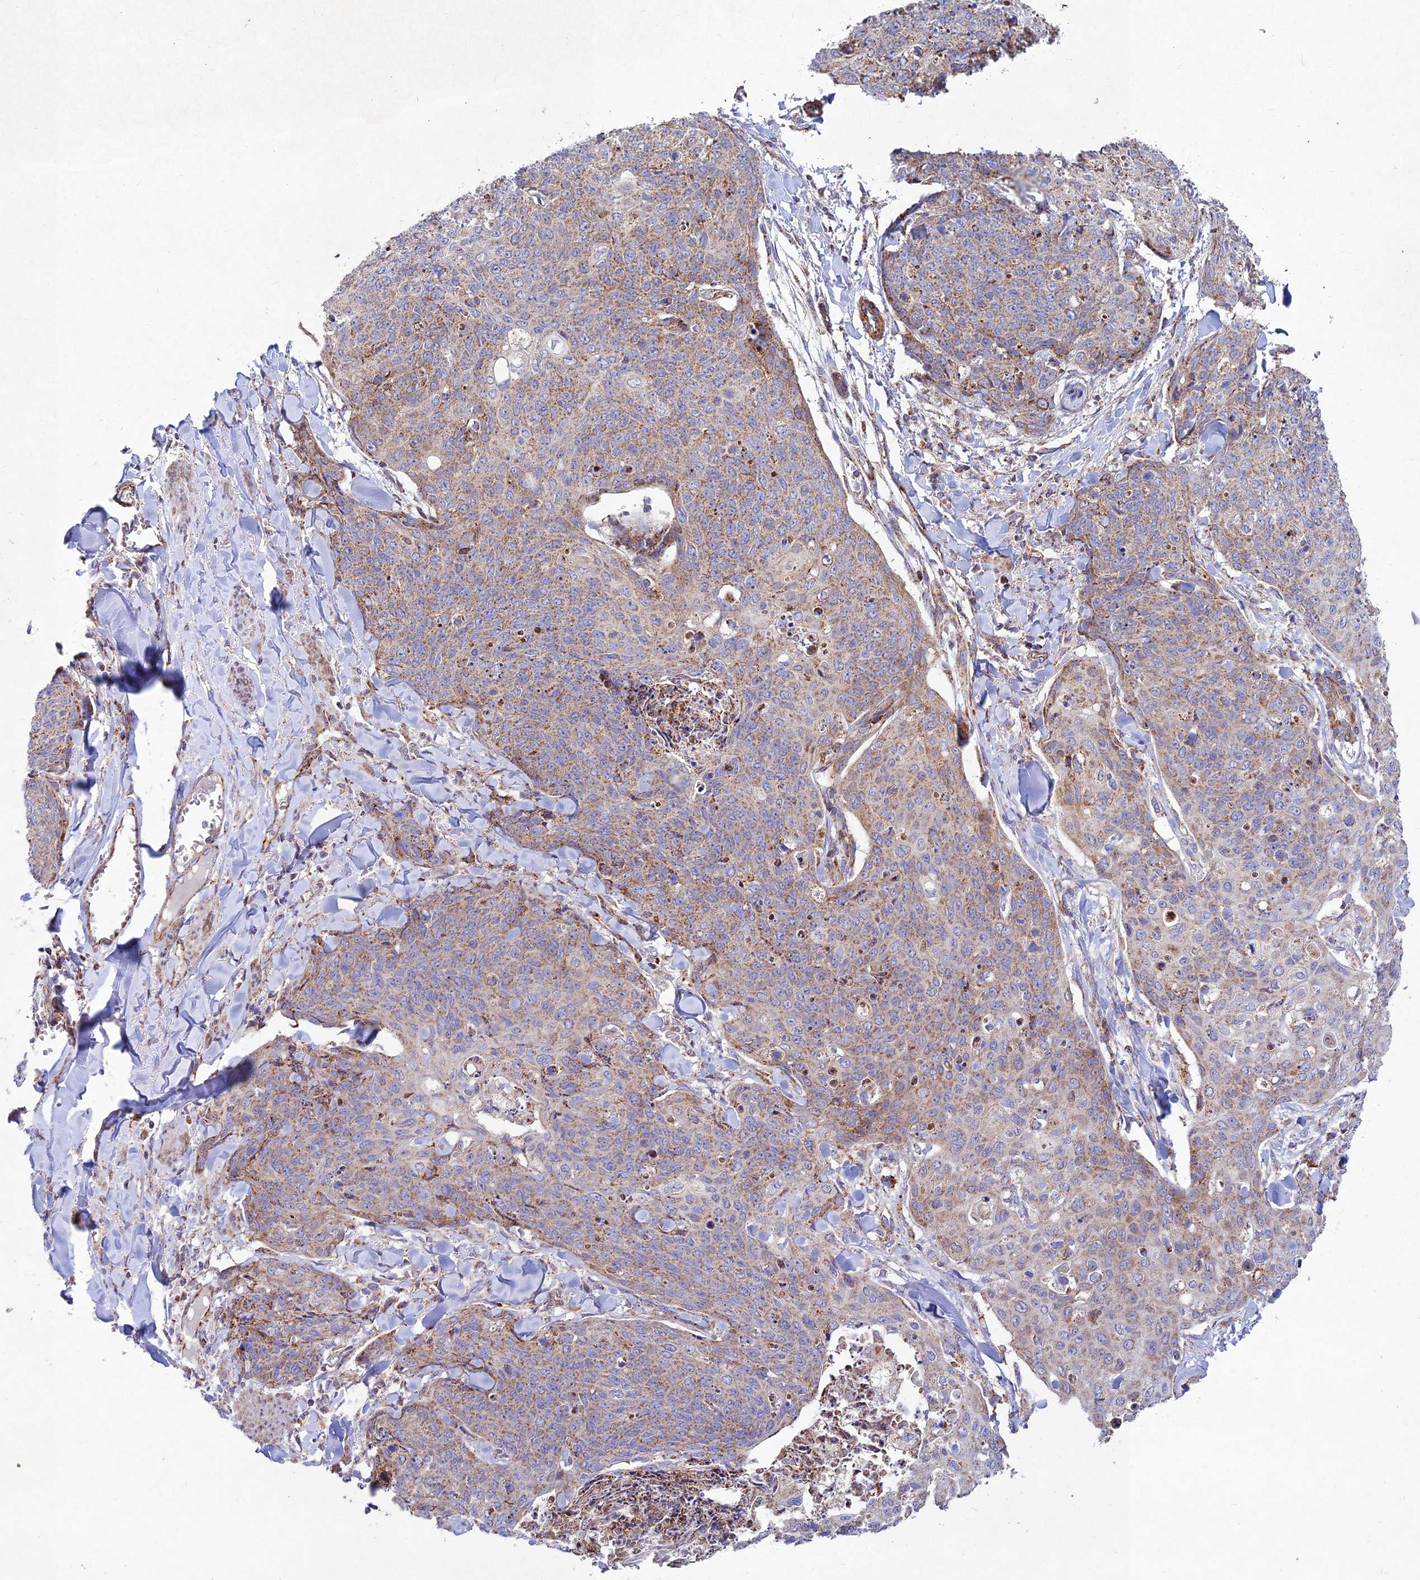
{"staining": {"intensity": "moderate", "quantity": "25%-75%", "location": "cytoplasmic/membranous"}, "tissue": "skin cancer", "cell_type": "Tumor cells", "image_type": "cancer", "snomed": [{"axis": "morphology", "description": "Squamous cell carcinoma, NOS"}, {"axis": "topography", "description": "Skin"}, {"axis": "topography", "description": "Vulva"}], "caption": "Protein analysis of skin cancer (squamous cell carcinoma) tissue demonstrates moderate cytoplasmic/membranous positivity in approximately 25%-75% of tumor cells.", "gene": "KHDC3L", "patient": {"sex": "female", "age": 85}}